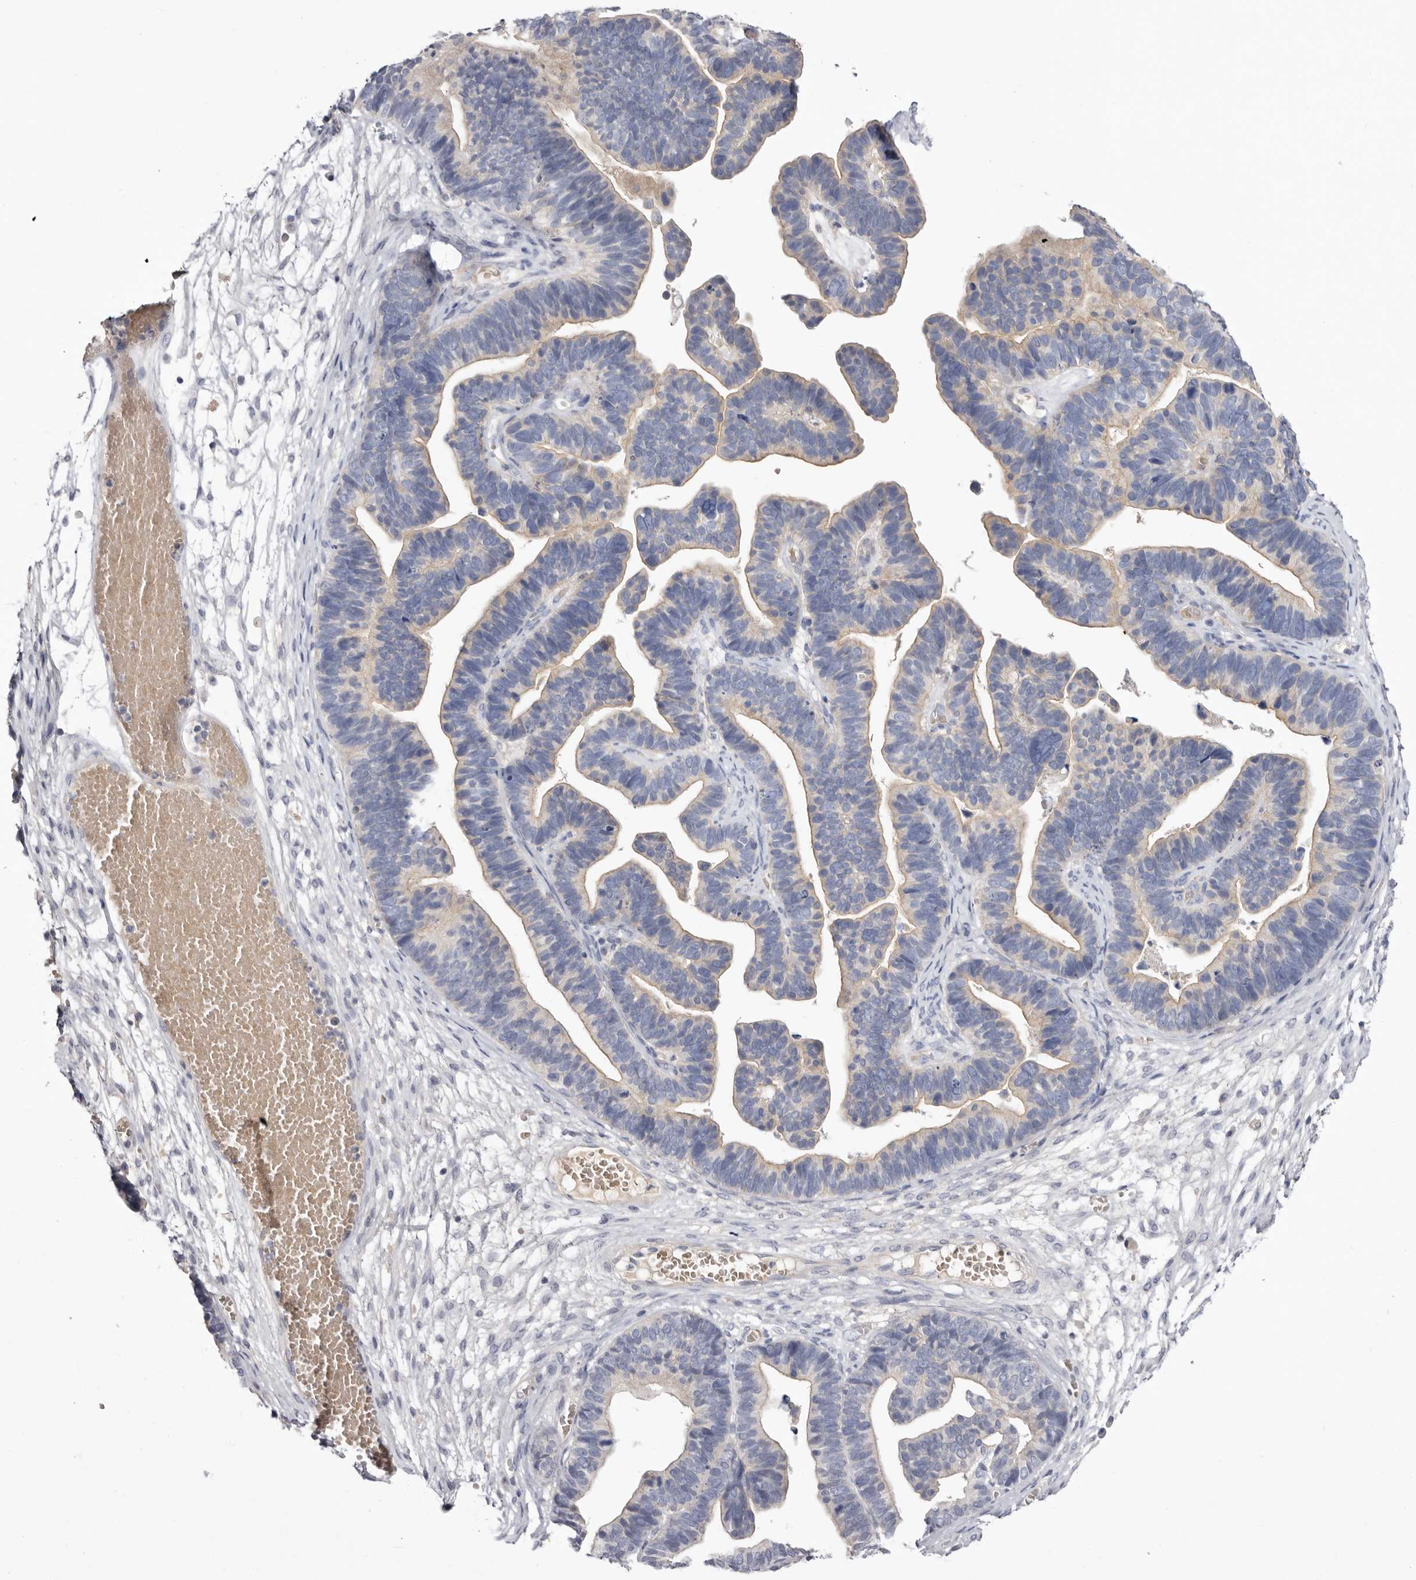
{"staining": {"intensity": "weak", "quantity": "<25%", "location": "cytoplasmic/membranous"}, "tissue": "ovarian cancer", "cell_type": "Tumor cells", "image_type": "cancer", "snomed": [{"axis": "morphology", "description": "Cystadenocarcinoma, serous, NOS"}, {"axis": "topography", "description": "Ovary"}], "caption": "Tumor cells are negative for brown protein staining in ovarian cancer (serous cystadenocarcinoma).", "gene": "S1PR5", "patient": {"sex": "female", "age": 56}}